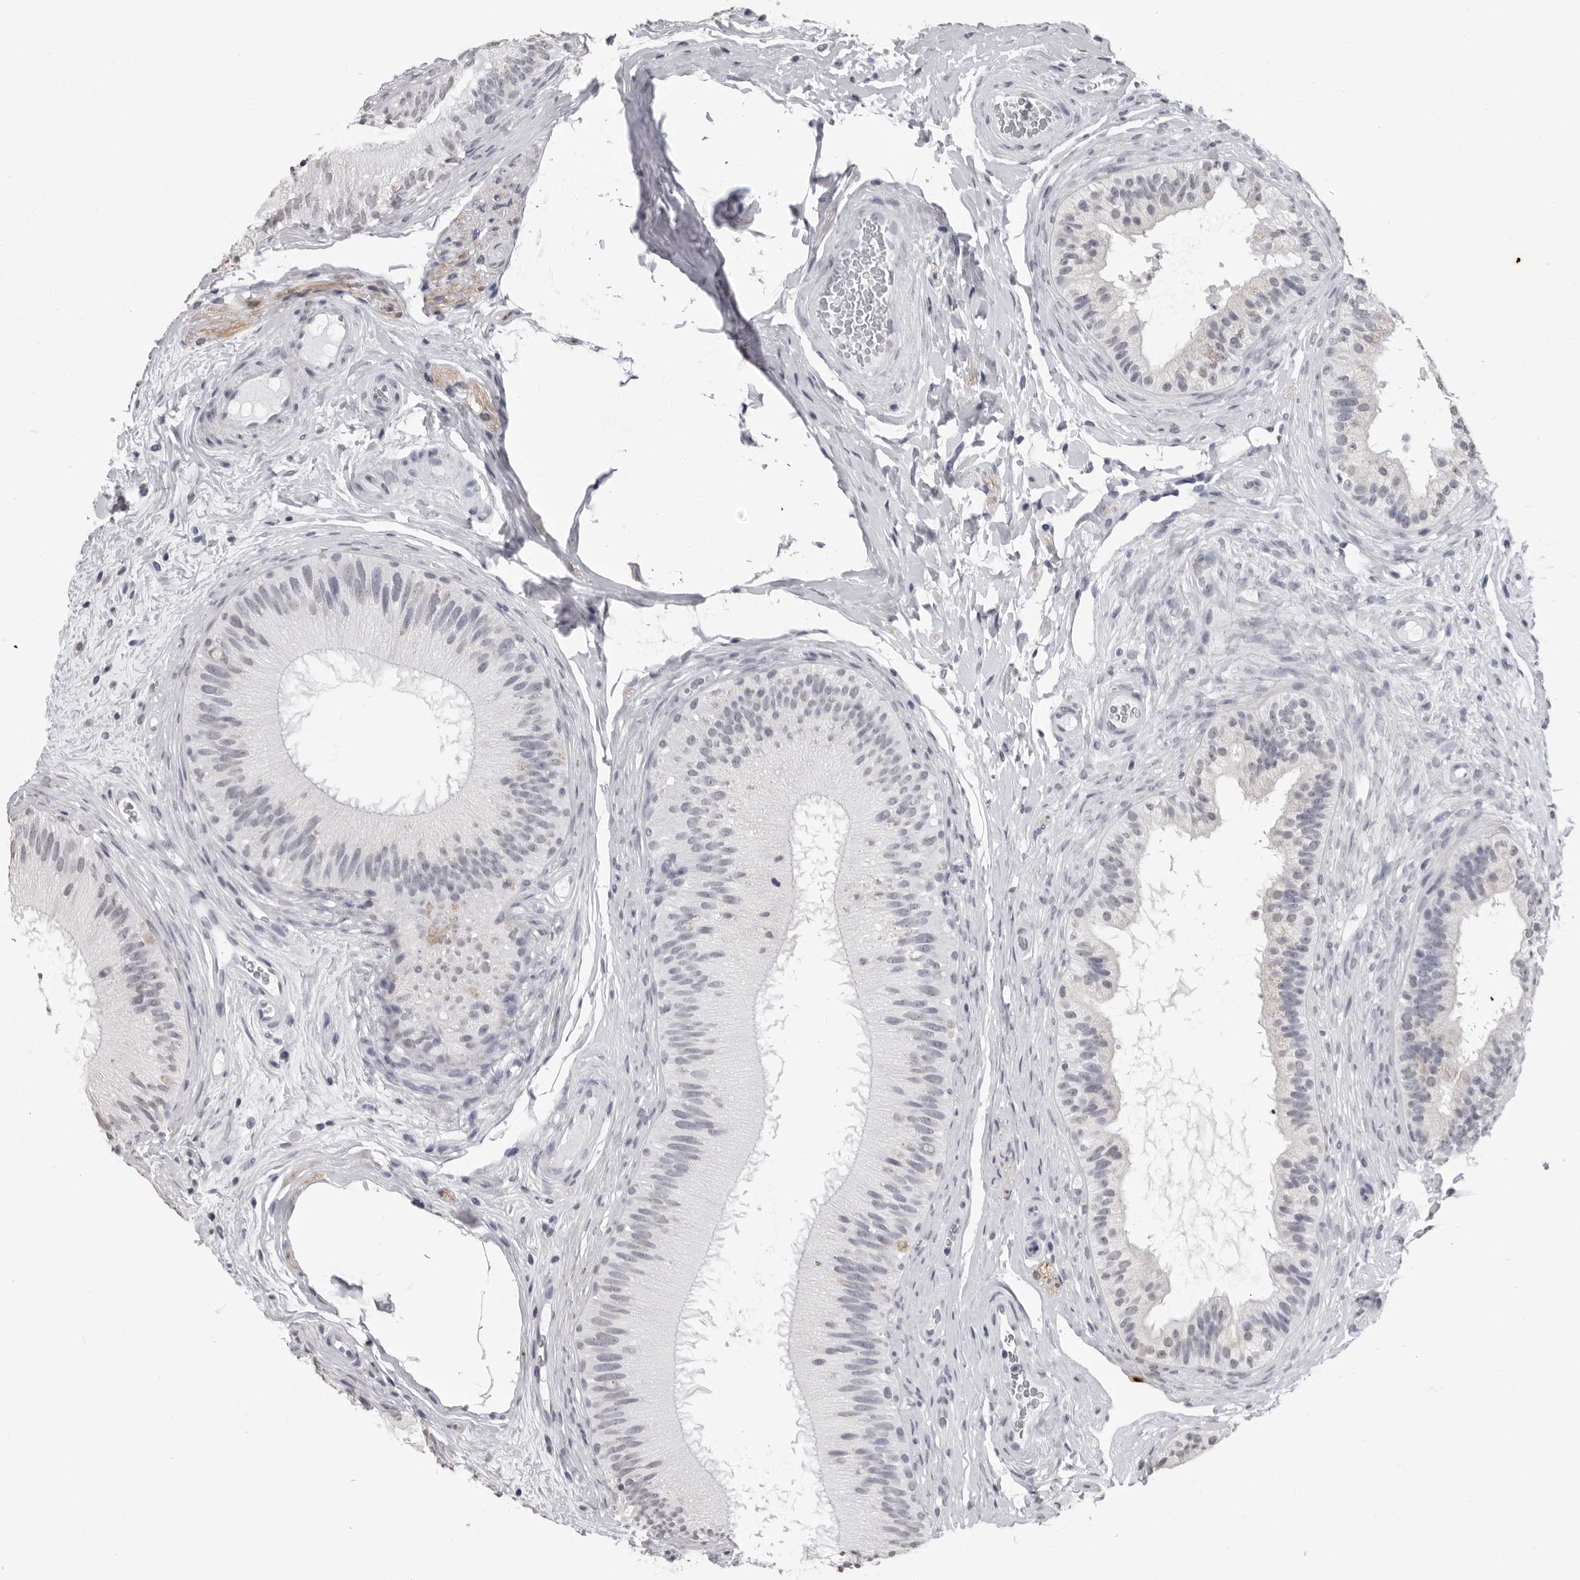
{"staining": {"intensity": "negative", "quantity": "none", "location": "none"}, "tissue": "epididymis", "cell_type": "Glandular cells", "image_type": "normal", "snomed": [{"axis": "morphology", "description": "Normal tissue, NOS"}, {"axis": "topography", "description": "Epididymis"}], "caption": "High magnification brightfield microscopy of normal epididymis stained with DAB (3,3'-diaminobenzidine) (brown) and counterstained with hematoxylin (blue): glandular cells show no significant expression. The staining was performed using DAB (3,3'-diaminobenzidine) to visualize the protein expression in brown, while the nuclei were stained in blue with hematoxylin (Magnification: 20x).", "gene": "HEPACAM", "patient": {"sex": "male", "age": 45}}